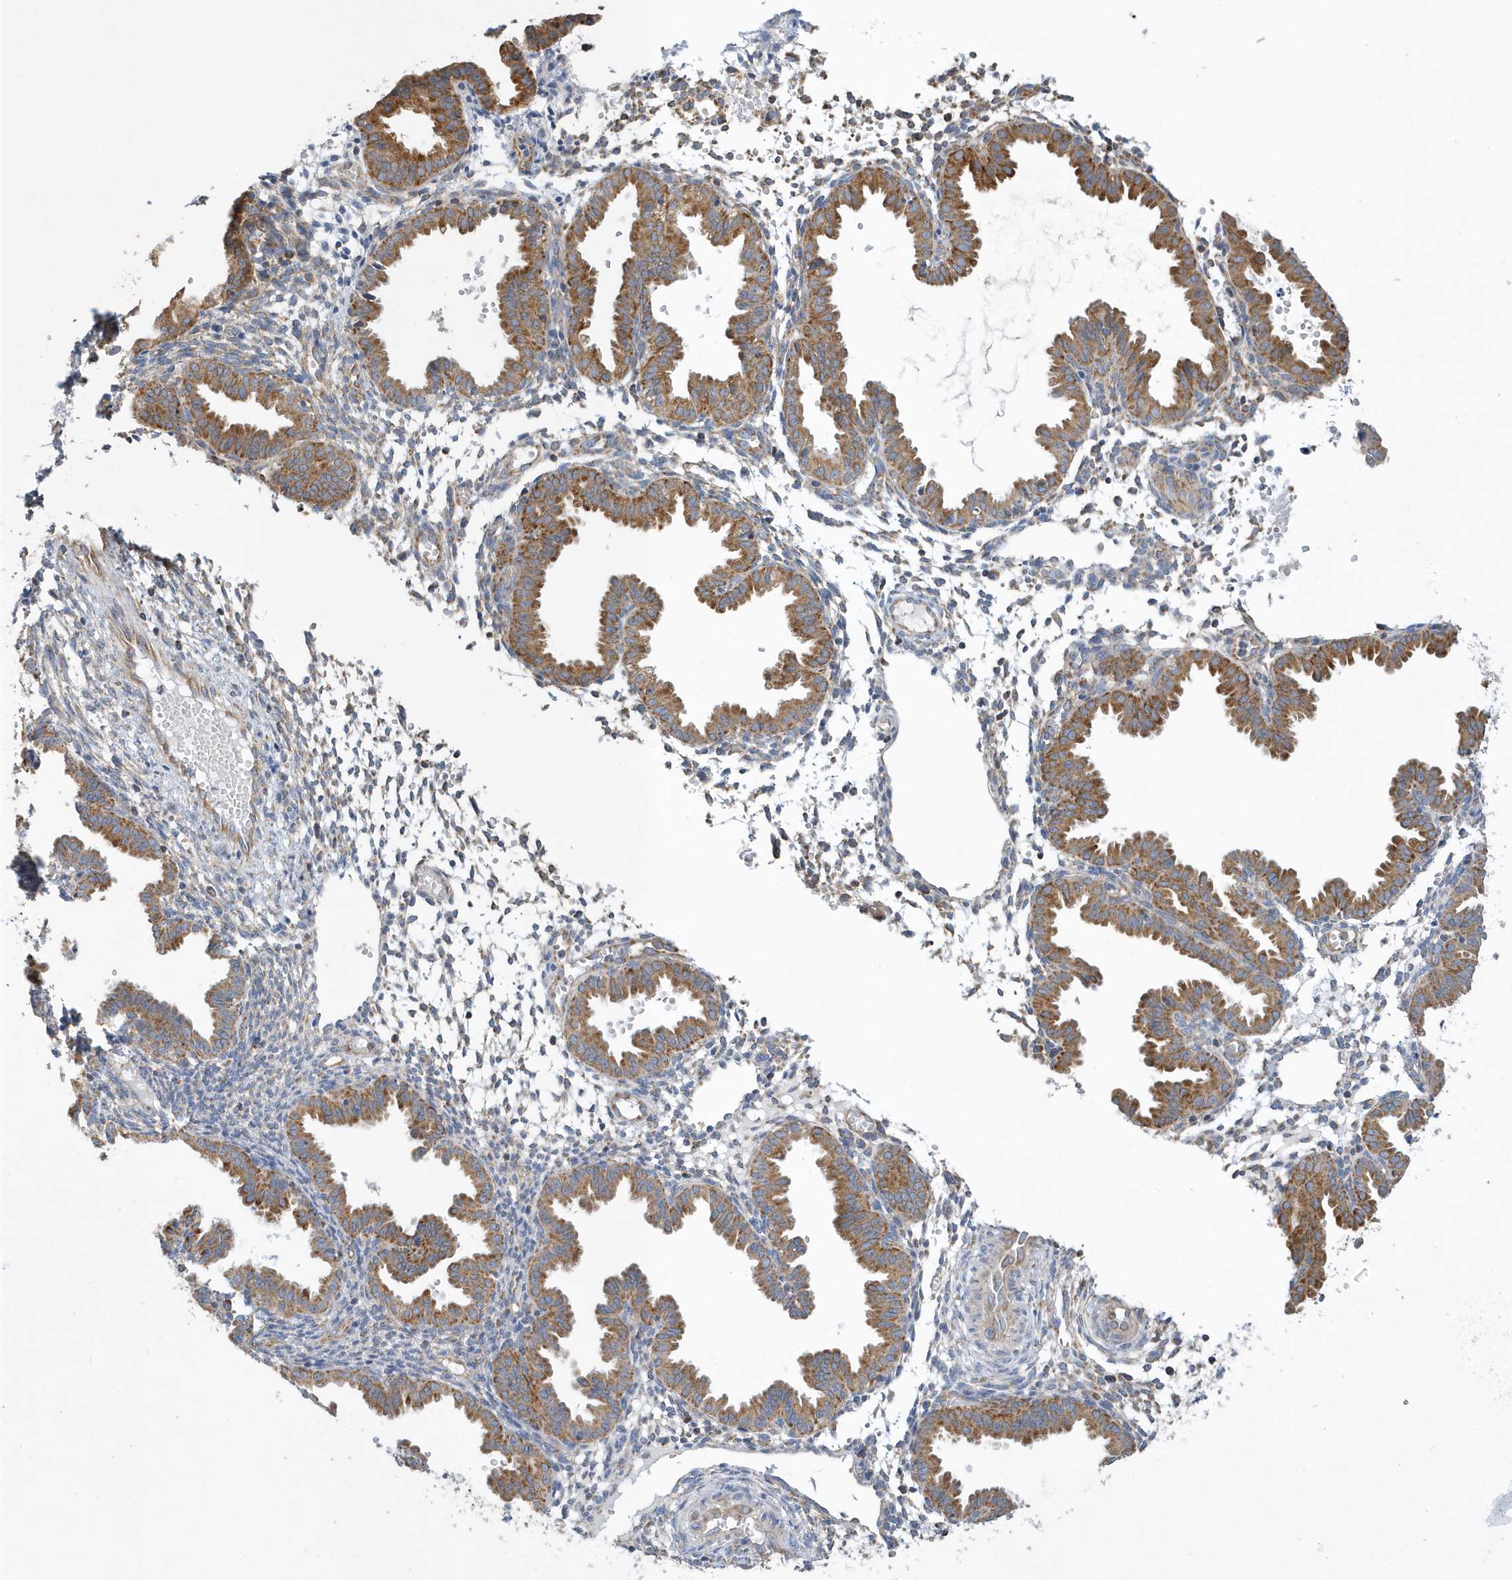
{"staining": {"intensity": "weak", "quantity": "<25%", "location": "cytoplasmic/membranous"}, "tissue": "endometrium", "cell_type": "Cells in endometrial stroma", "image_type": "normal", "snomed": [{"axis": "morphology", "description": "Normal tissue, NOS"}, {"axis": "topography", "description": "Endometrium"}], "caption": "High power microscopy histopathology image of an immunohistochemistry (IHC) photomicrograph of benign endometrium, revealing no significant staining in cells in endometrial stroma. Brightfield microscopy of immunohistochemistry stained with DAB (3,3'-diaminobenzidine) (brown) and hematoxylin (blue), captured at high magnification.", "gene": "SPATA5", "patient": {"sex": "female", "age": 33}}